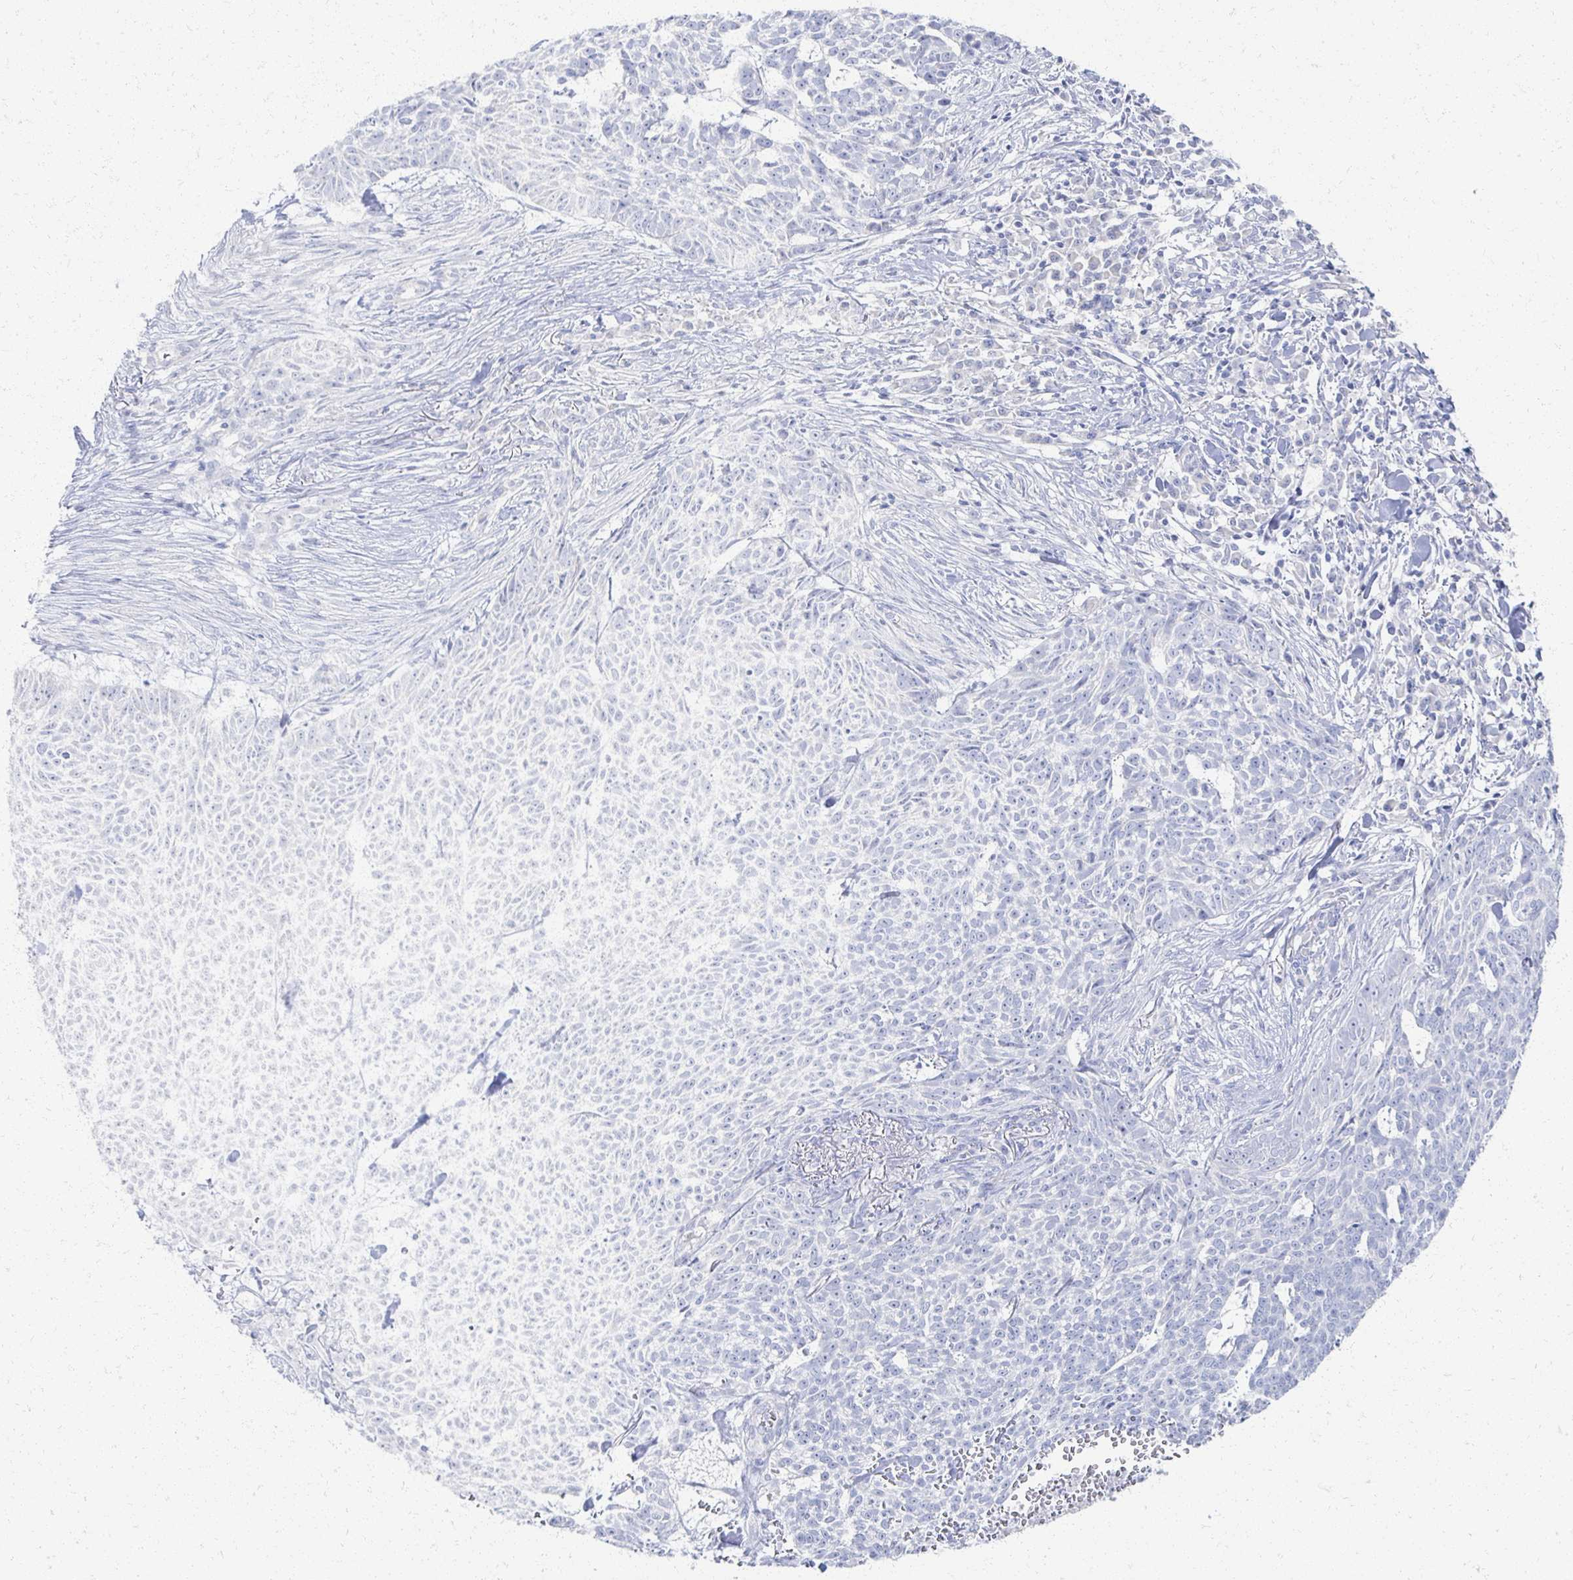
{"staining": {"intensity": "negative", "quantity": "none", "location": "none"}, "tissue": "skin cancer", "cell_type": "Tumor cells", "image_type": "cancer", "snomed": [{"axis": "morphology", "description": "Basal cell carcinoma"}, {"axis": "topography", "description": "Skin"}], "caption": "An immunohistochemistry photomicrograph of skin basal cell carcinoma is shown. There is no staining in tumor cells of skin basal cell carcinoma.", "gene": "PRR20A", "patient": {"sex": "female", "age": 93}}